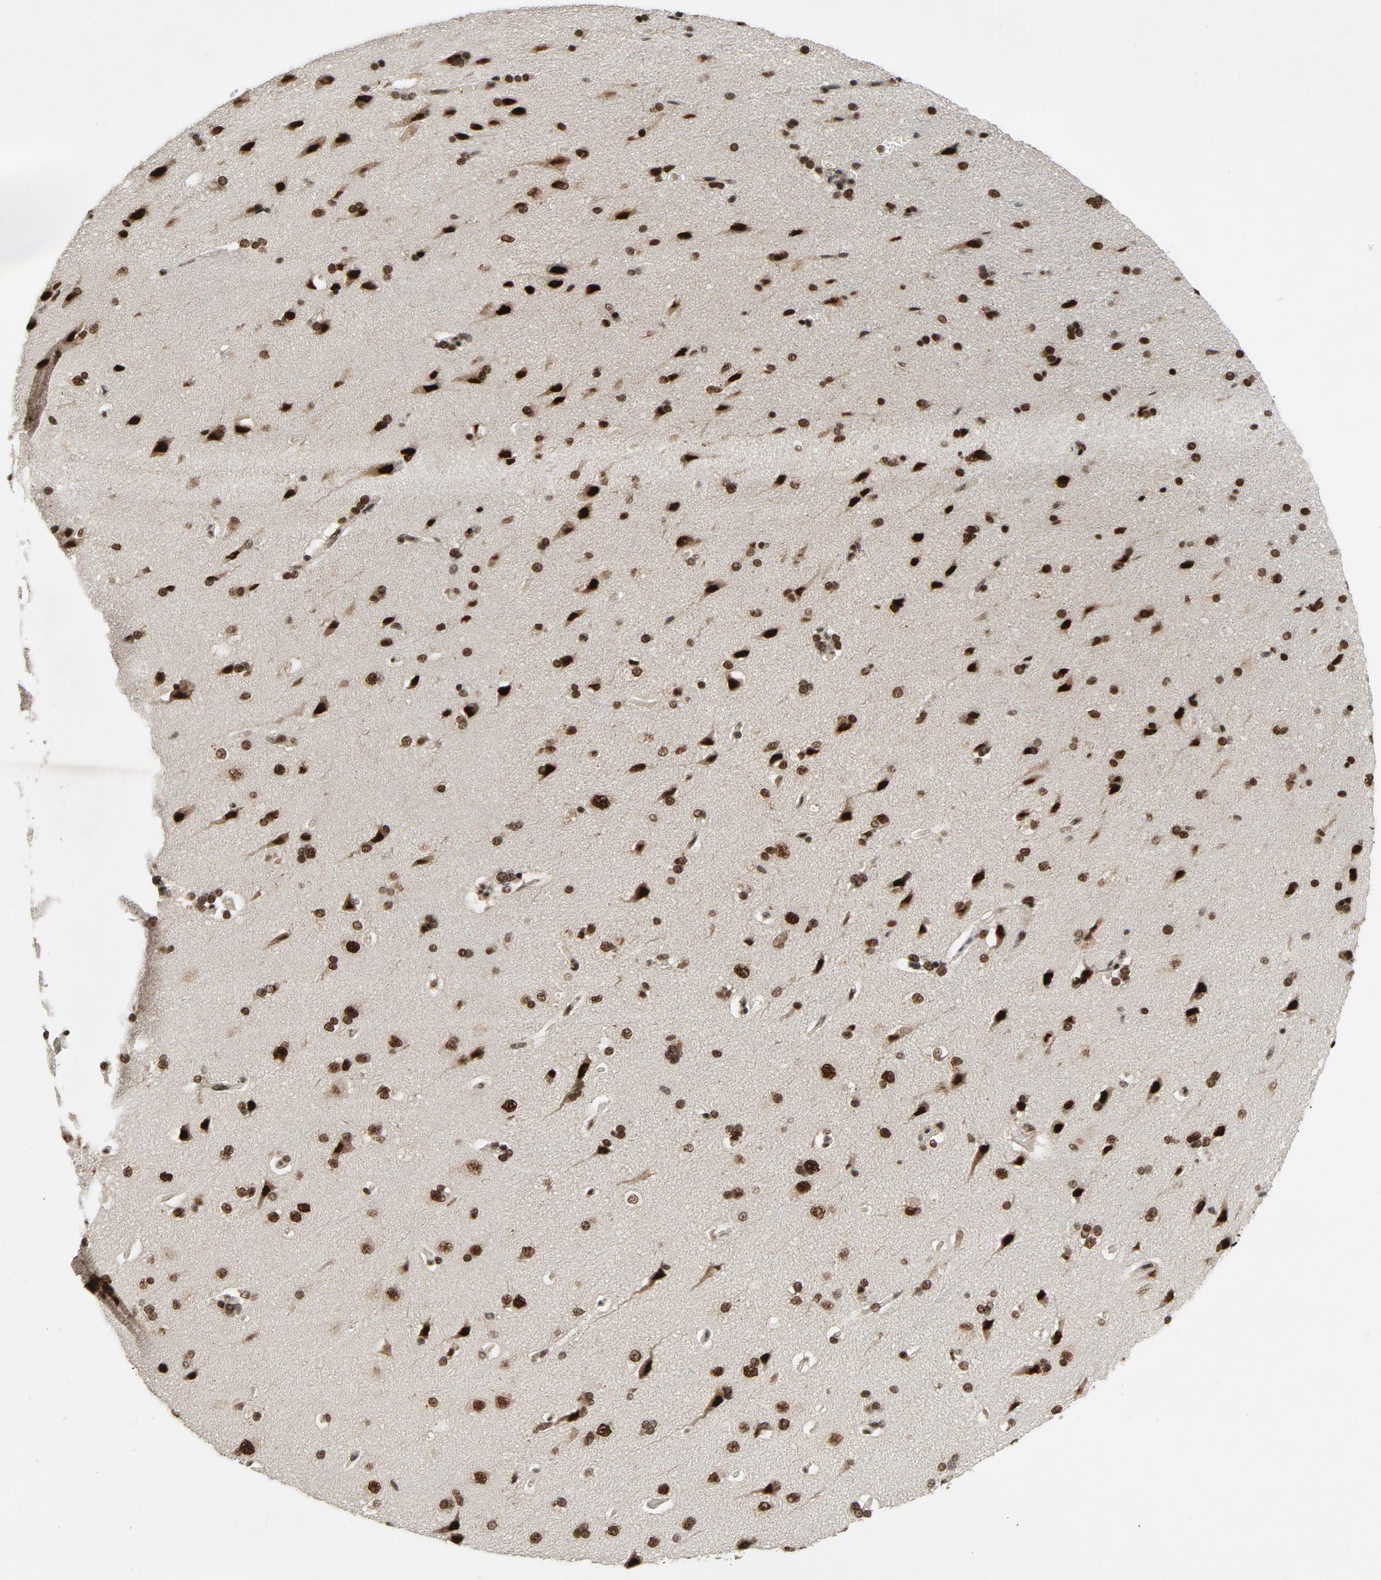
{"staining": {"intensity": "weak", "quantity": "25%-75%", "location": "cytoplasmic/membranous"}, "tissue": "cerebral cortex", "cell_type": "Endothelial cells", "image_type": "normal", "snomed": [{"axis": "morphology", "description": "Normal tissue, NOS"}, {"axis": "topography", "description": "Cerebral cortex"}], "caption": "Cerebral cortex stained for a protein (brown) demonstrates weak cytoplasmic/membranous positive positivity in approximately 25%-75% of endothelial cells.", "gene": "SMARCD1", "patient": {"sex": "male", "age": 62}}